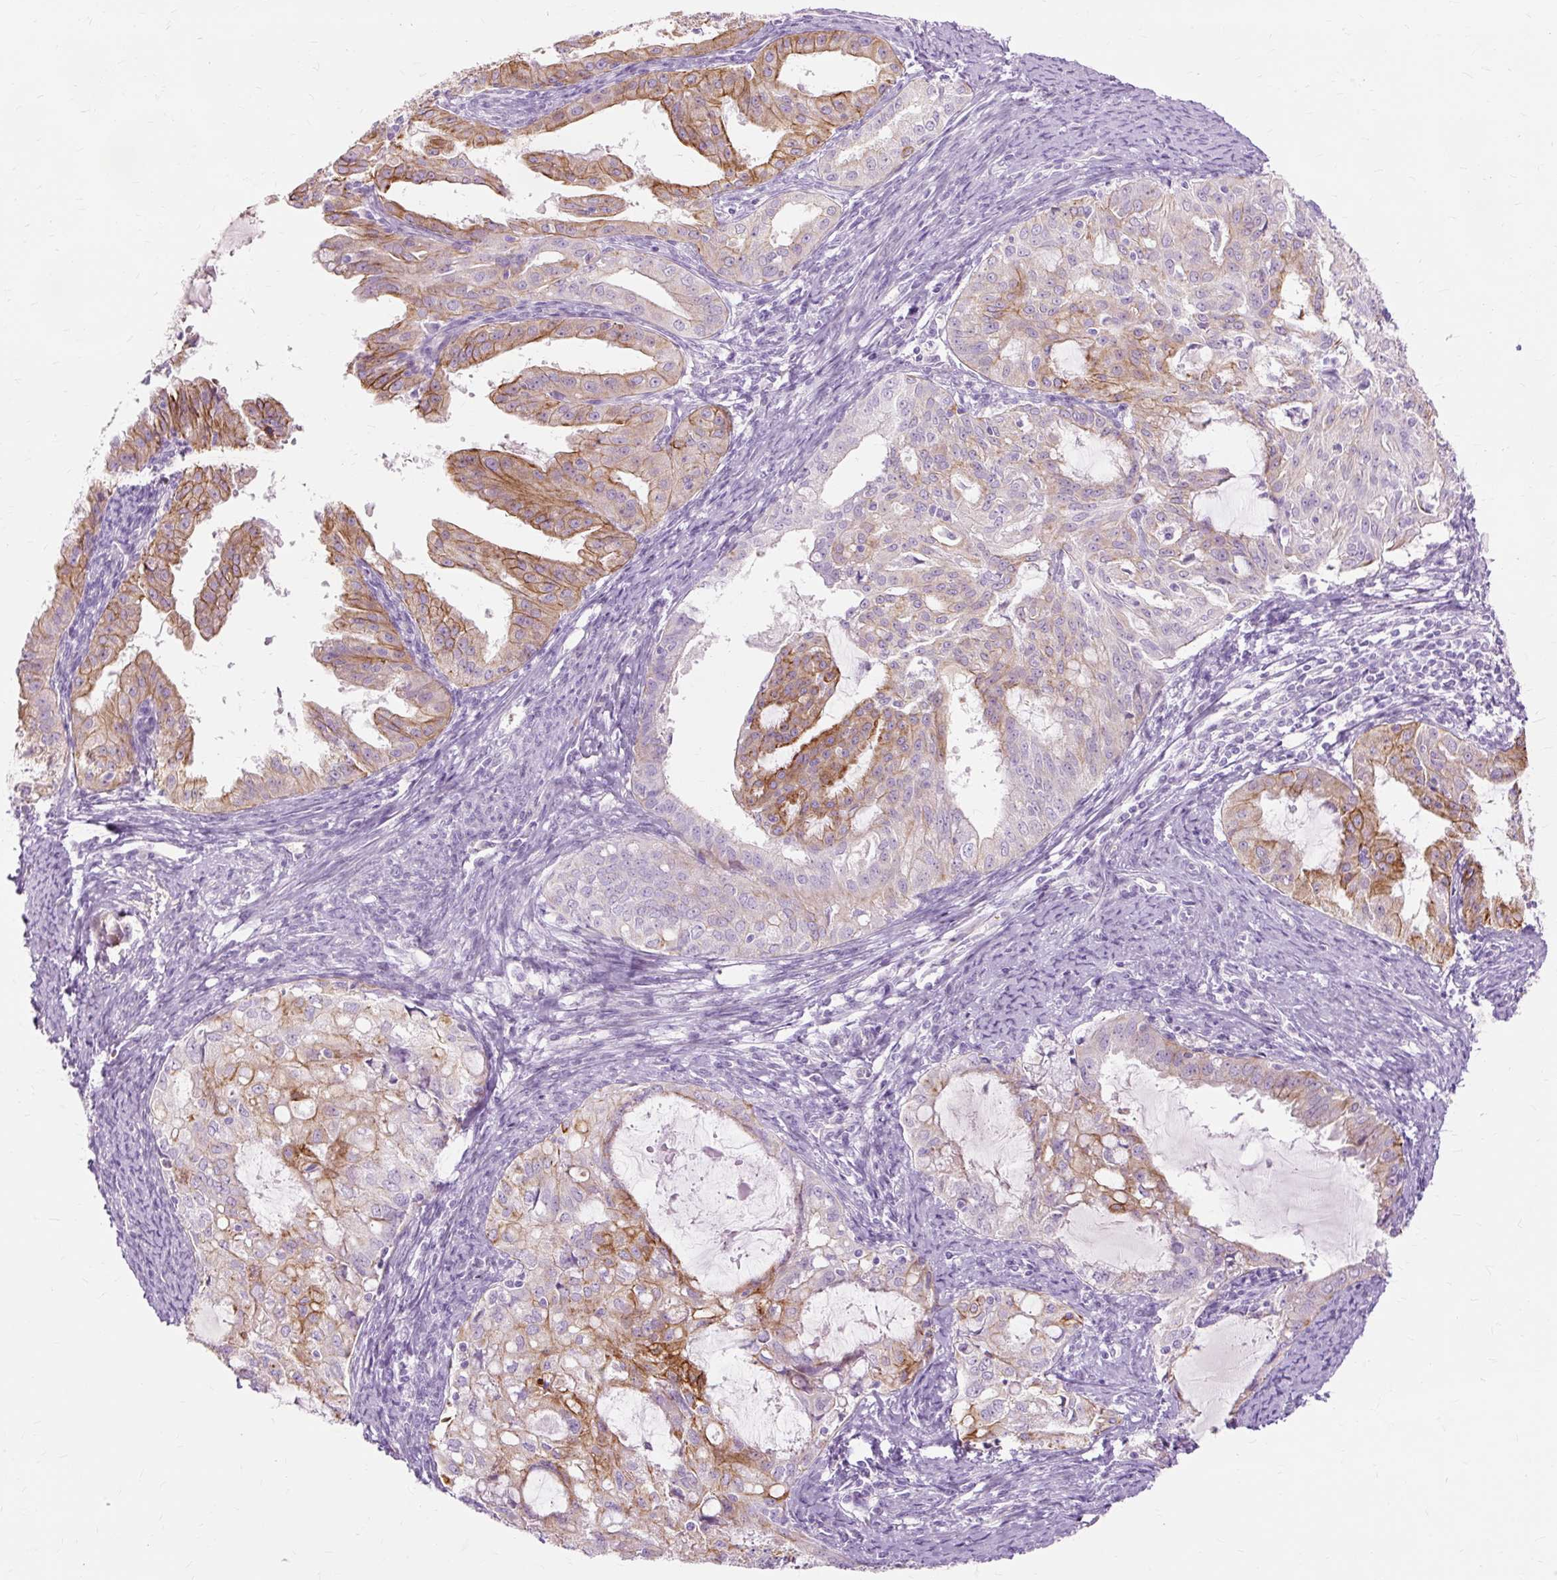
{"staining": {"intensity": "moderate", "quantity": "25%-75%", "location": "cytoplasmic/membranous"}, "tissue": "endometrial cancer", "cell_type": "Tumor cells", "image_type": "cancer", "snomed": [{"axis": "morphology", "description": "Adenocarcinoma, NOS"}, {"axis": "topography", "description": "Endometrium"}], "caption": "Immunohistochemistry (IHC) of endometrial adenocarcinoma exhibits medium levels of moderate cytoplasmic/membranous staining in about 25%-75% of tumor cells.", "gene": "DCTN4", "patient": {"sex": "female", "age": 70}}